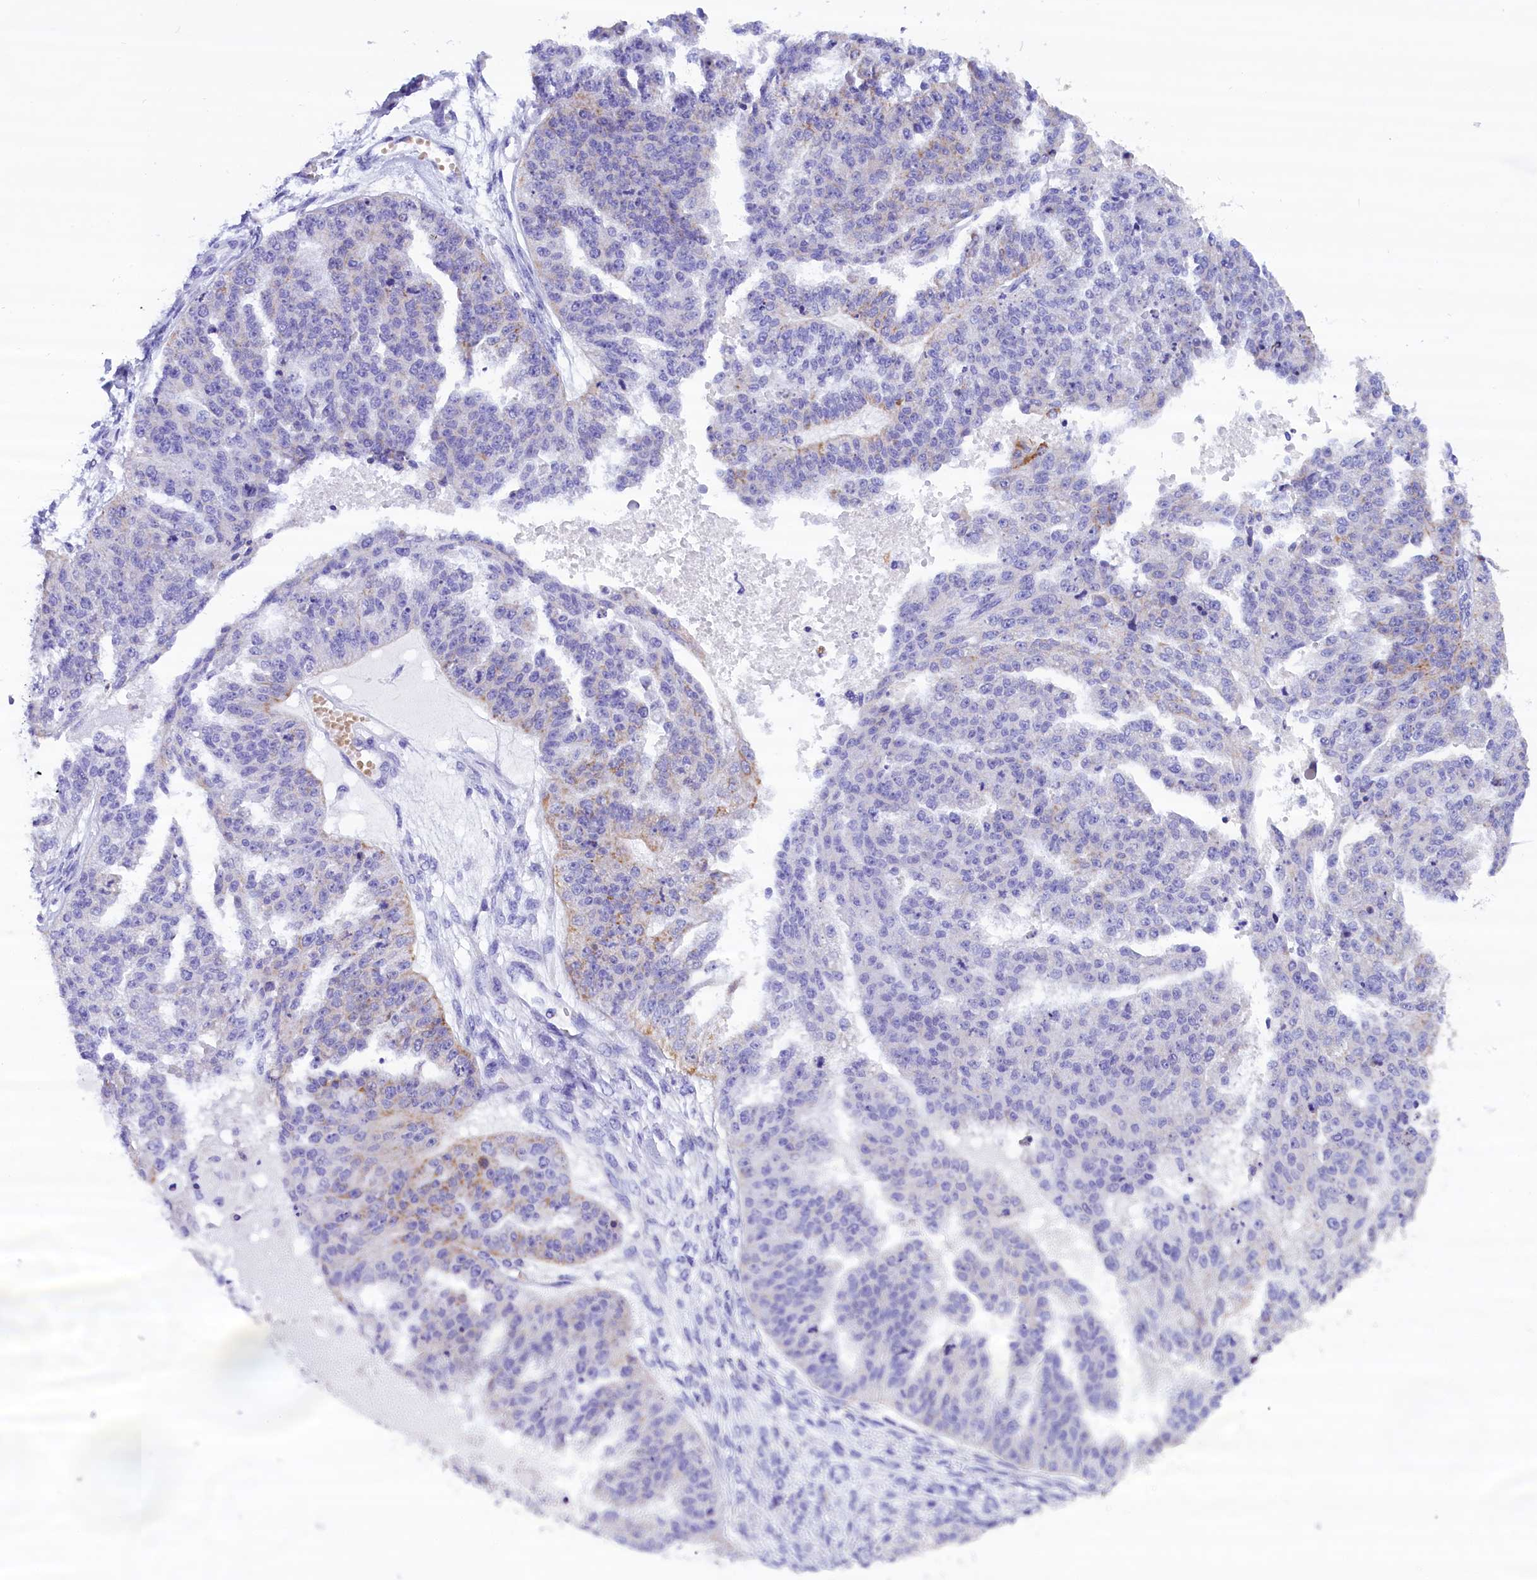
{"staining": {"intensity": "moderate", "quantity": "<25%", "location": "cytoplasmic/membranous"}, "tissue": "ovarian cancer", "cell_type": "Tumor cells", "image_type": "cancer", "snomed": [{"axis": "morphology", "description": "Cystadenocarcinoma, serous, NOS"}, {"axis": "topography", "description": "Ovary"}], "caption": "Ovarian cancer was stained to show a protein in brown. There is low levels of moderate cytoplasmic/membranous positivity in about <25% of tumor cells.", "gene": "ABAT", "patient": {"sex": "female", "age": 58}}